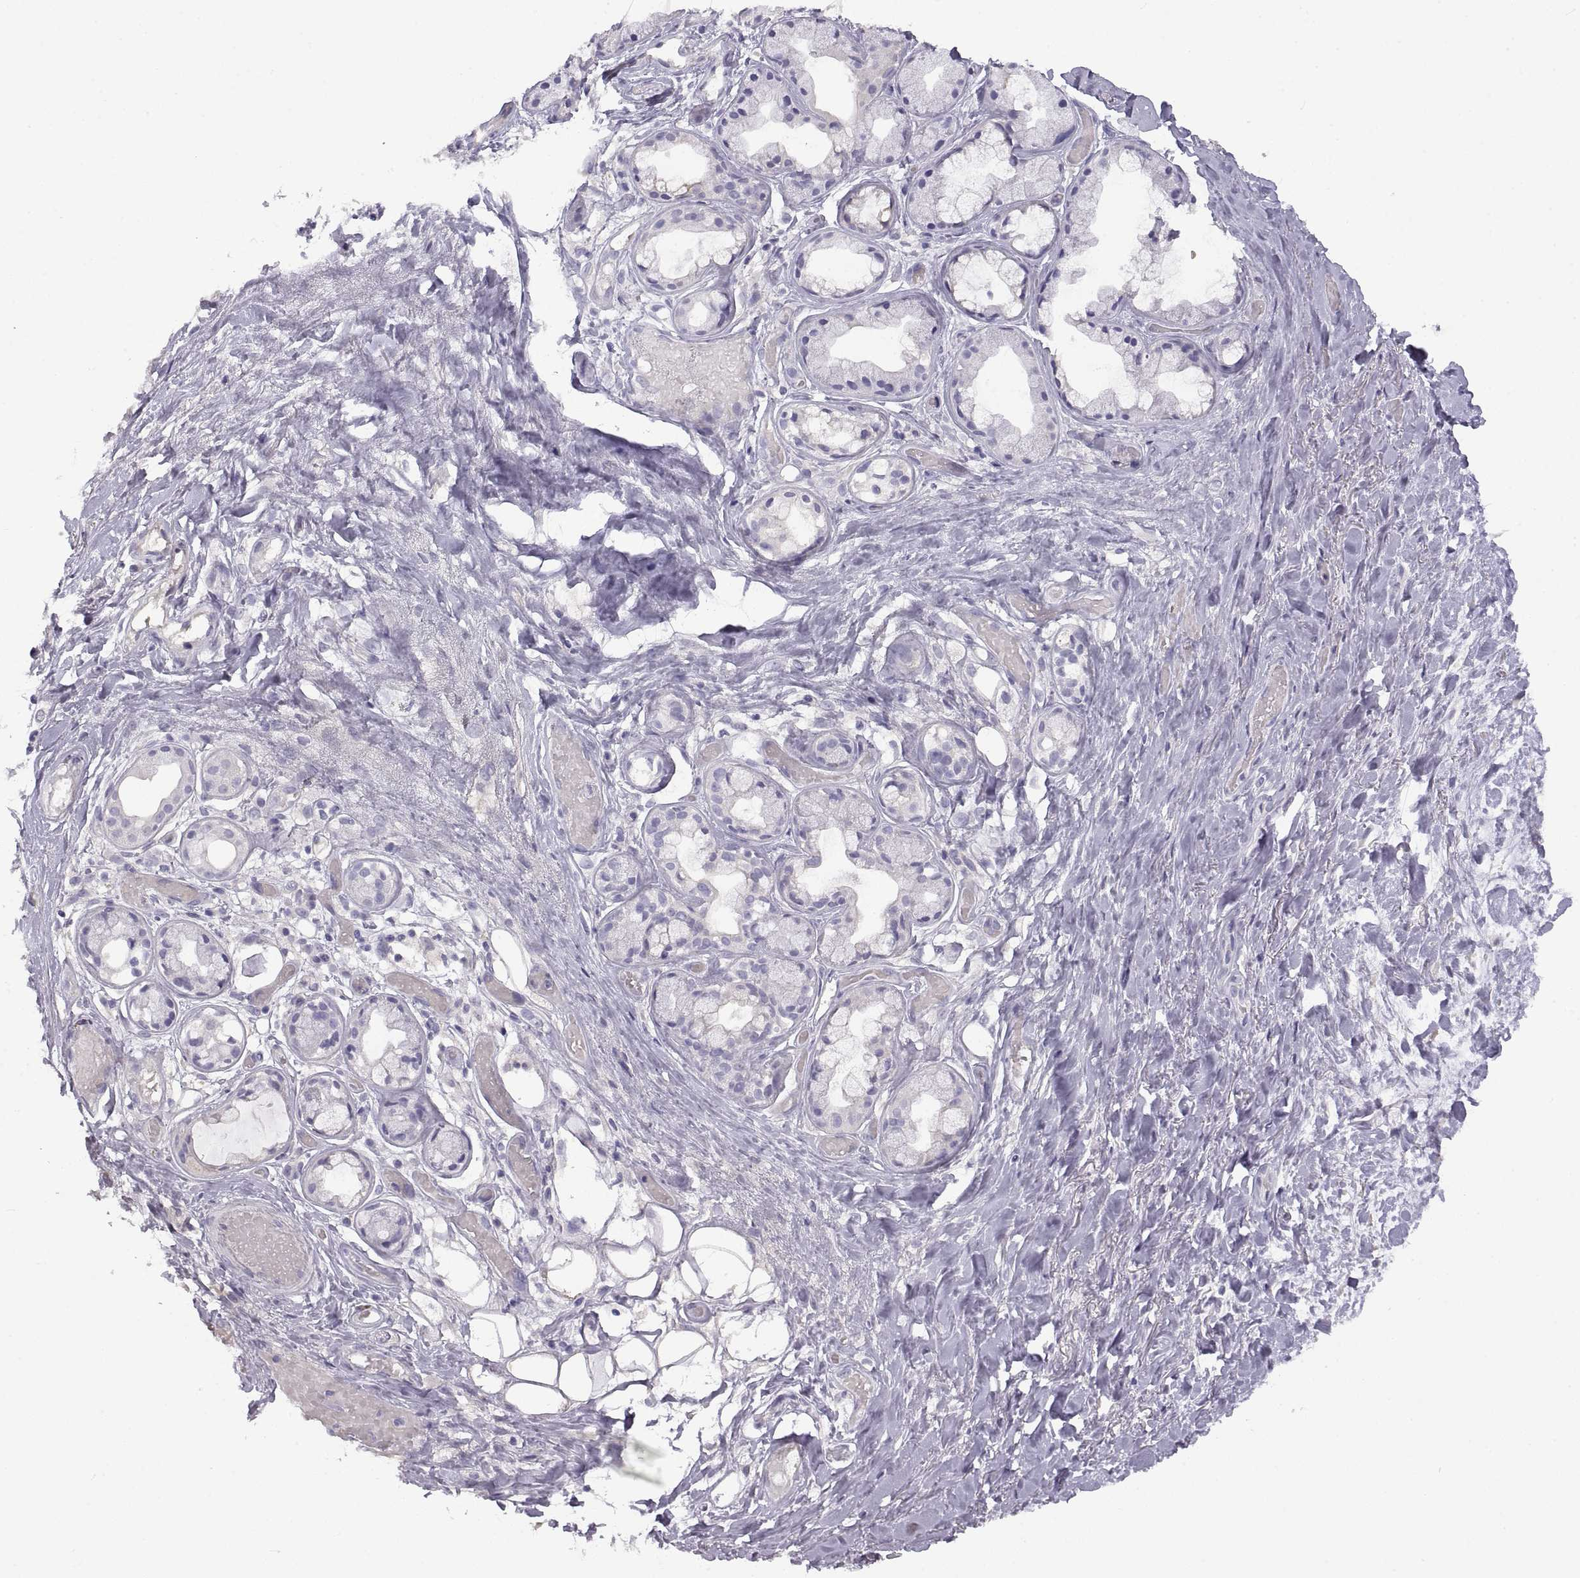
{"staining": {"intensity": "negative", "quantity": "none", "location": "none"}, "tissue": "adipose tissue", "cell_type": "Adipocytes", "image_type": "normal", "snomed": [{"axis": "morphology", "description": "Normal tissue, NOS"}, {"axis": "topography", "description": "Cartilage tissue"}], "caption": "Adipocytes are negative for protein expression in benign human adipose tissue. (Stains: DAB IHC with hematoxylin counter stain, Microscopy: brightfield microscopy at high magnification).", "gene": "CRYBB3", "patient": {"sex": "male", "age": 62}}